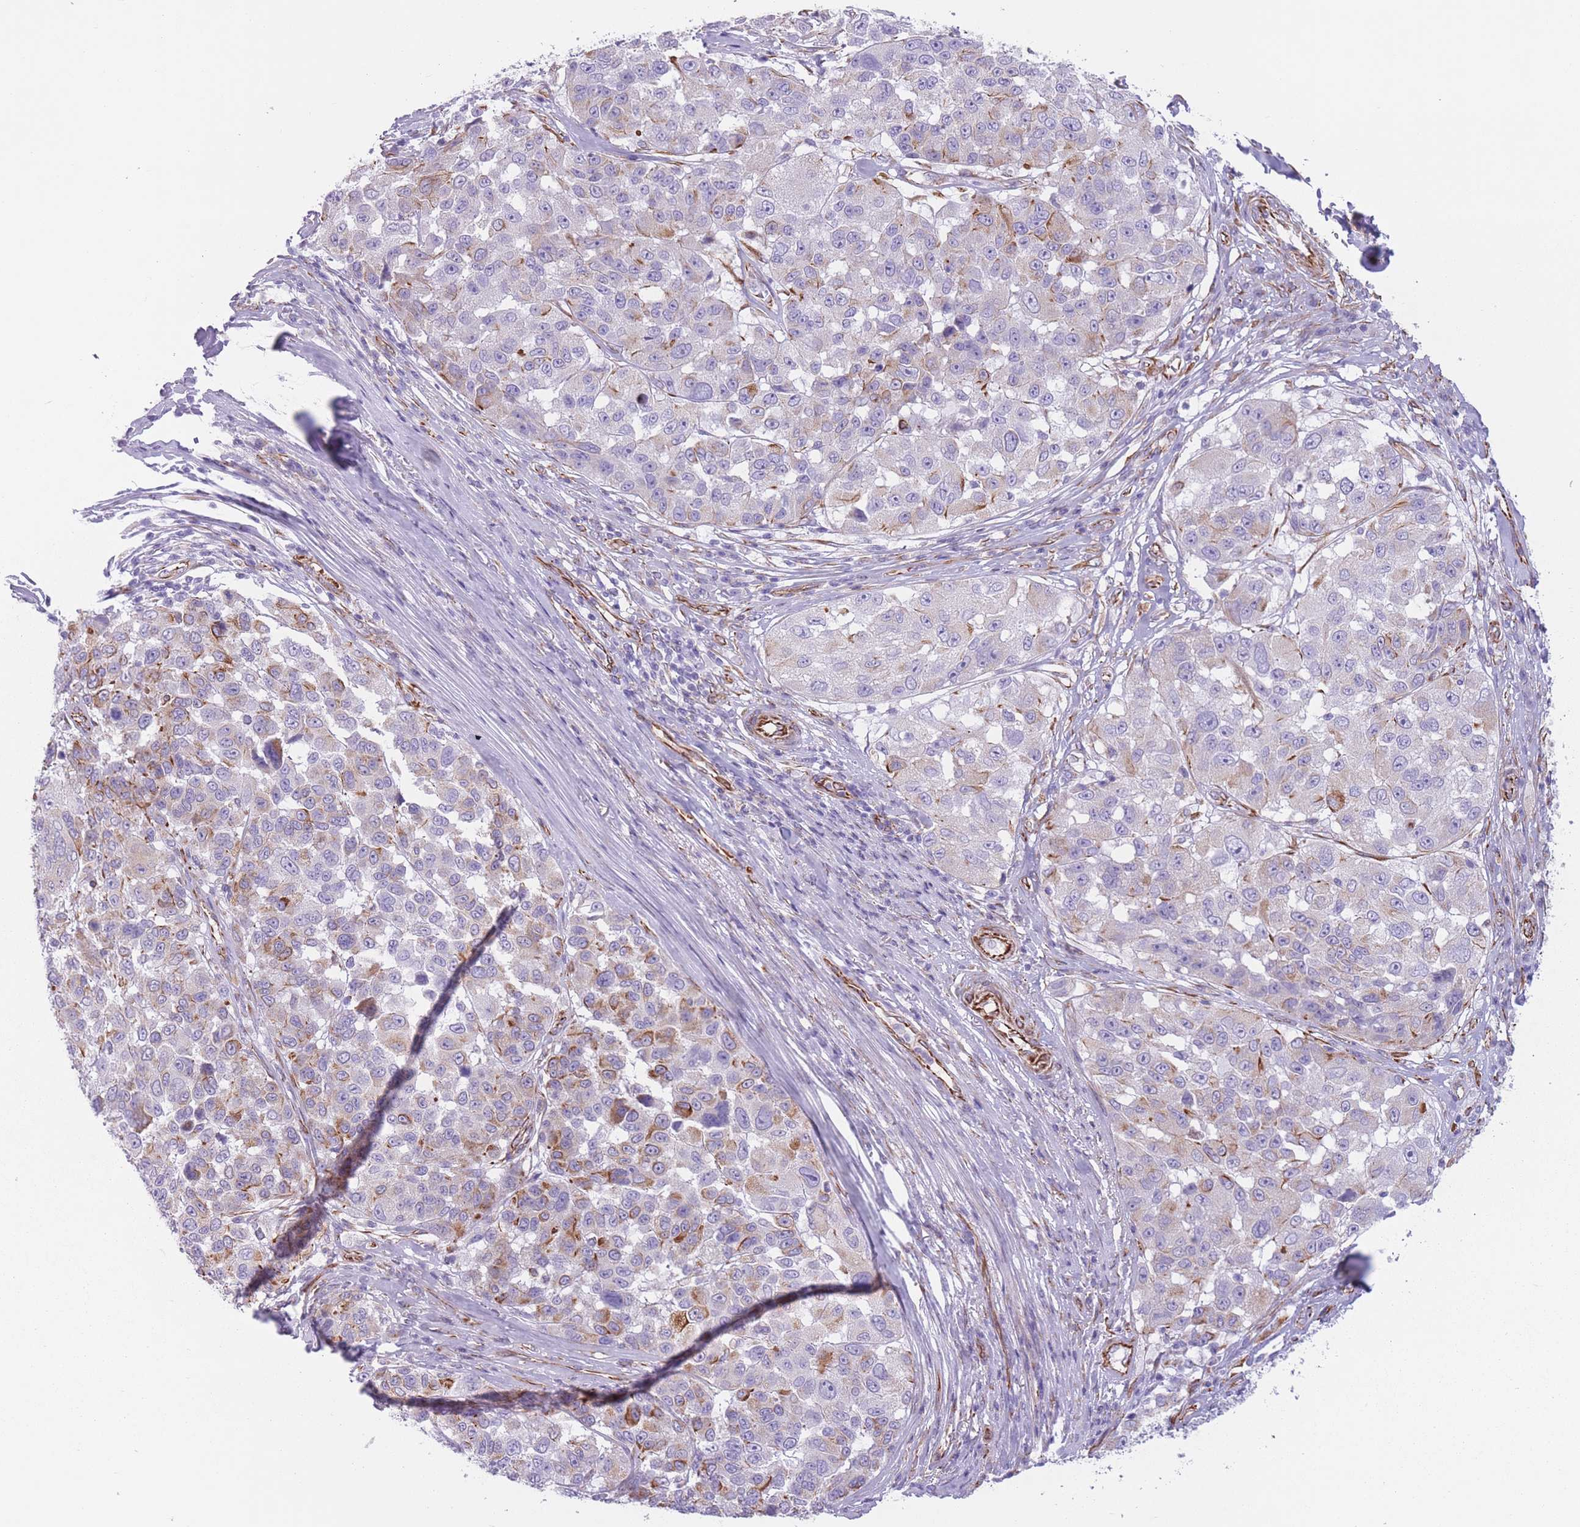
{"staining": {"intensity": "moderate", "quantity": "<25%", "location": "cytoplasmic/membranous"}, "tissue": "melanoma", "cell_type": "Tumor cells", "image_type": "cancer", "snomed": [{"axis": "morphology", "description": "Malignant melanoma, NOS"}, {"axis": "topography", "description": "Skin"}], "caption": "Immunohistochemical staining of malignant melanoma displays low levels of moderate cytoplasmic/membranous expression in approximately <25% of tumor cells.", "gene": "PTCD1", "patient": {"sex": "female", "age": 66}}